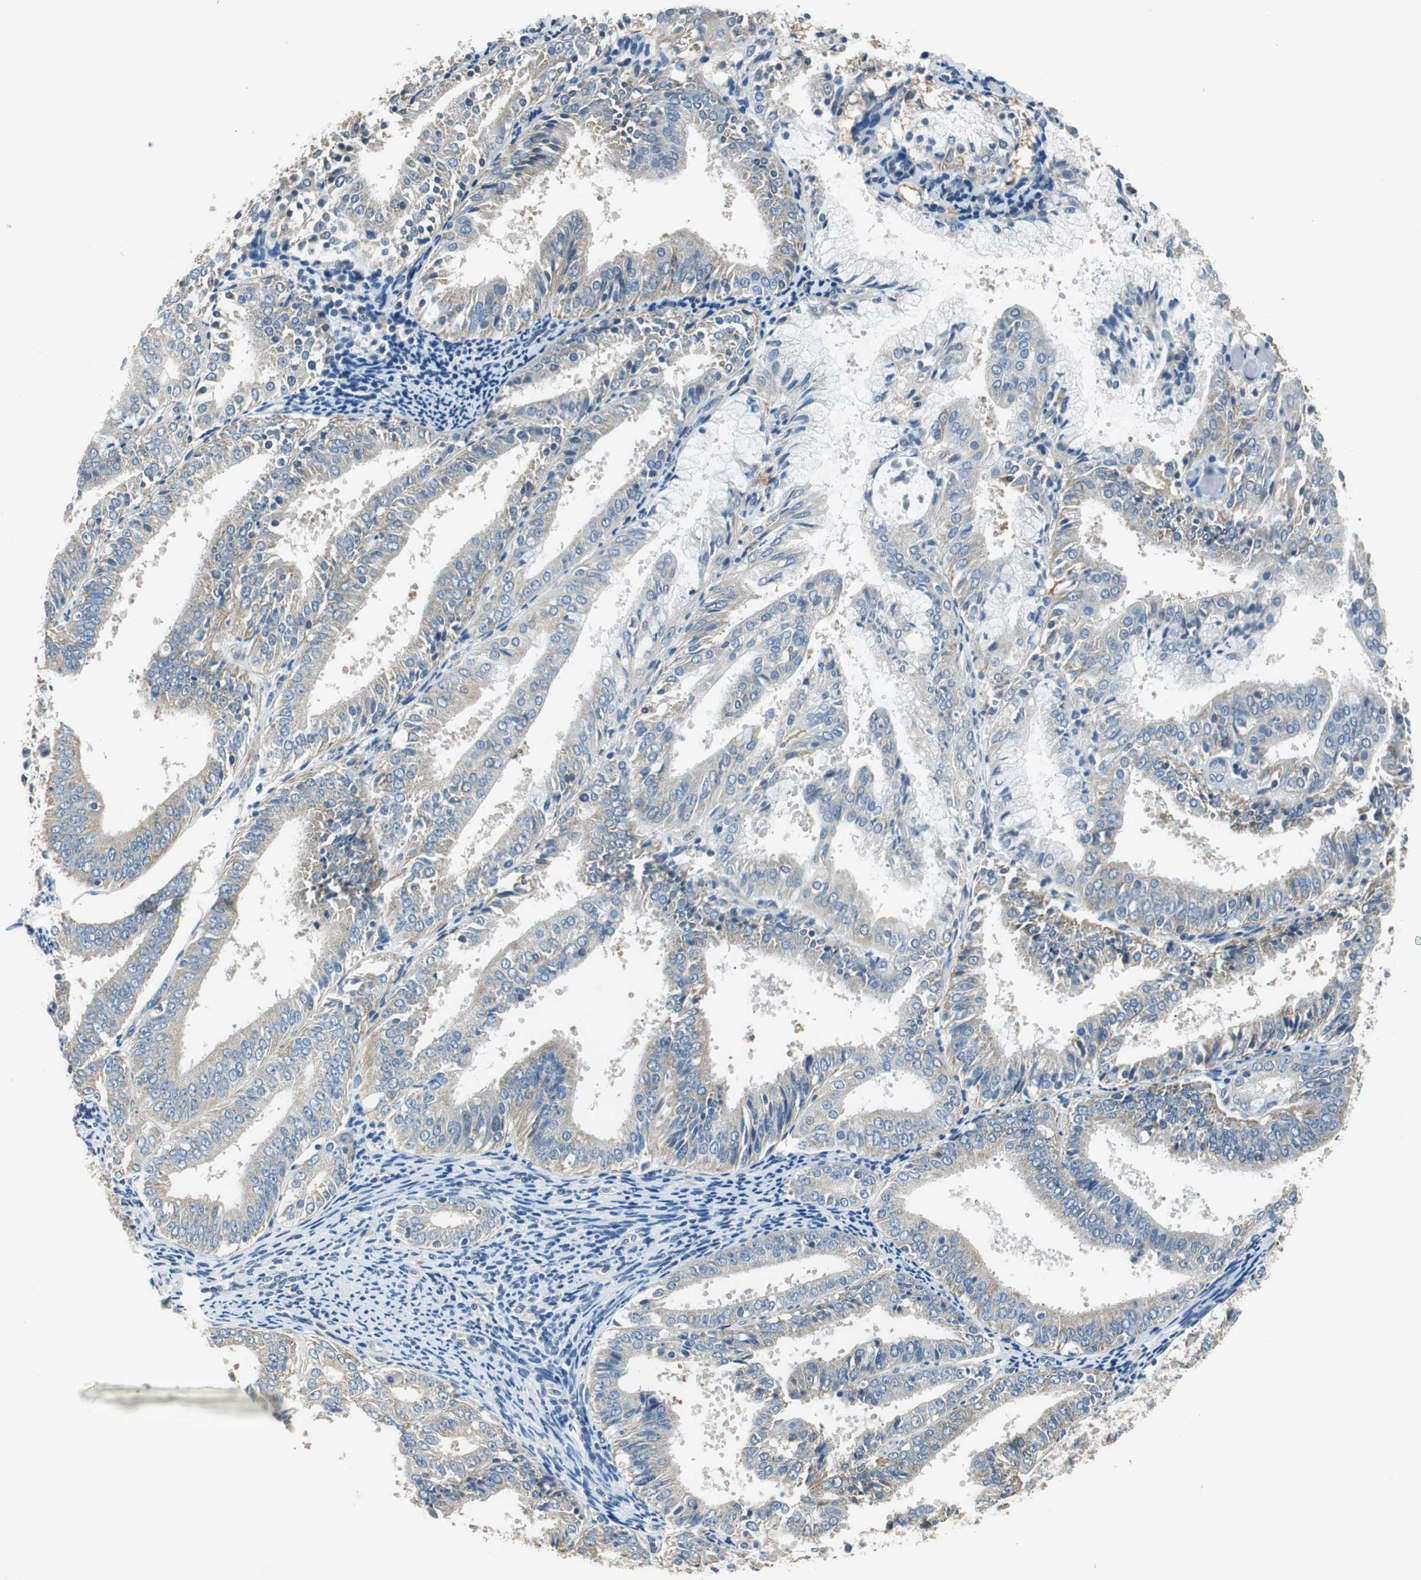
{"staining": {"intensity": "weak", "quantity": "25%-75%", "location": "cytoplasmic/membranous"}, "tissue": "endometrial cancer", "cell_type": "Tumor cells", "image_type": "cancer", "snomed": [{"axis": "morphology", "description": "Adenocarcinoma, NOS"}, {"axis": "topography", "description": "Endometrium"}], "caption": "Endometrial cancer was stained to show a protein in brown. There is low levels of weak cytoplasmic/membranous positivity in approximately 25%-75% of tumor cells.", "gene": "ALDH4A1", "patient": {"sex": "female", "age": 63}}